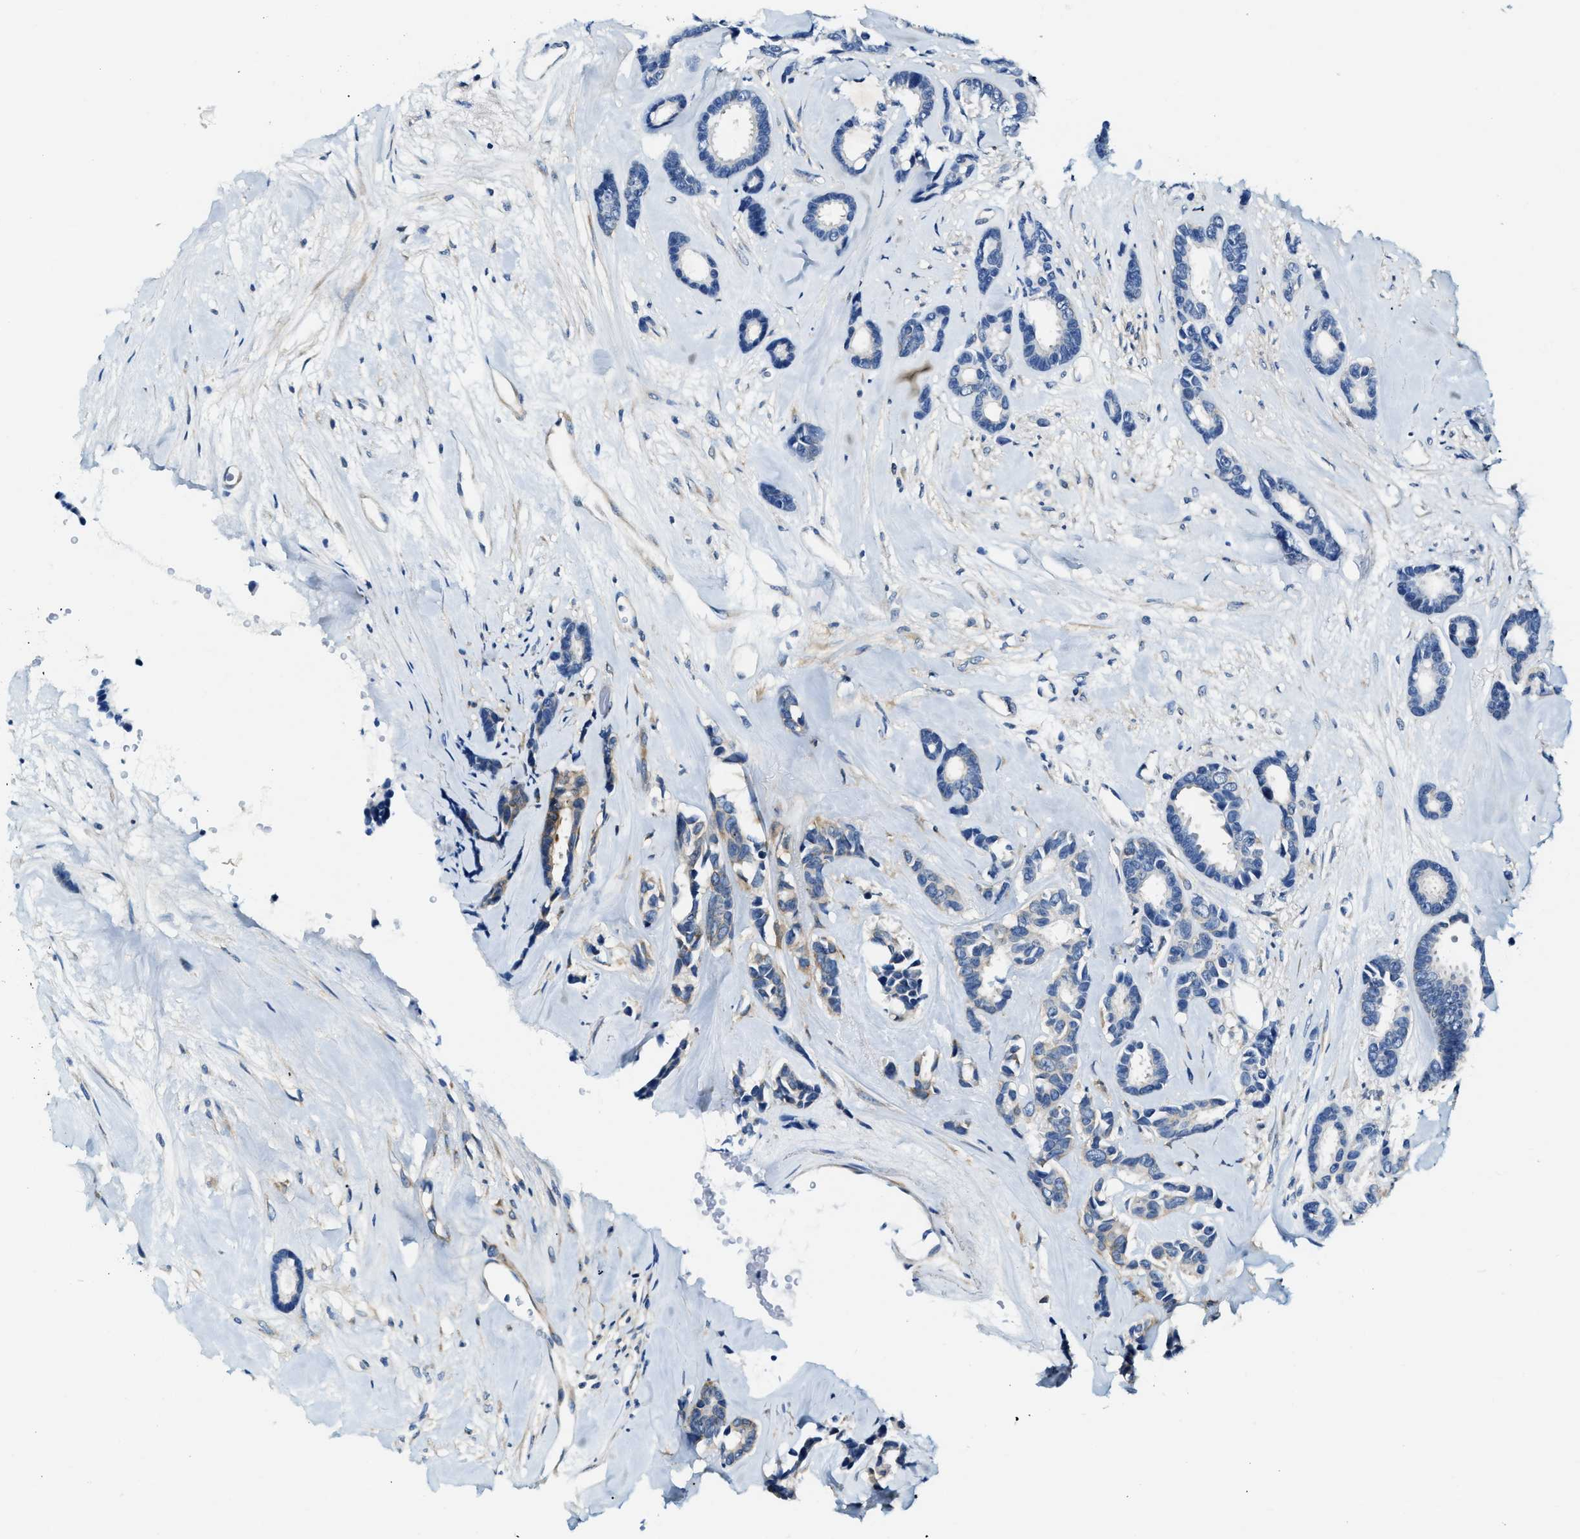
{"staining": {"intensity": "weak", "quantity": "<25%", "location": "cytoplasmic/membranous"}, "tissue": "breast cancer", "cell_type": "Tumor cells", "image_type": "cancer", "snomed": [{"axis": "morphology", "description": "Duct carcinoma"}, {"axis": "topography", "description": "Breast"}], "caption": "An image of breast intraductal carcinoma stained for a protein reveals no brown staining in tumor cells. (Stains: DAB (3,3'-diaminobenzidine) immunohistochemistry with hematoxylin counter stain, Microscopy: brightfield microscopy at high magnification).", "gene": "EIF2AK2", "patient": {"sex": "female", "age": 87}}